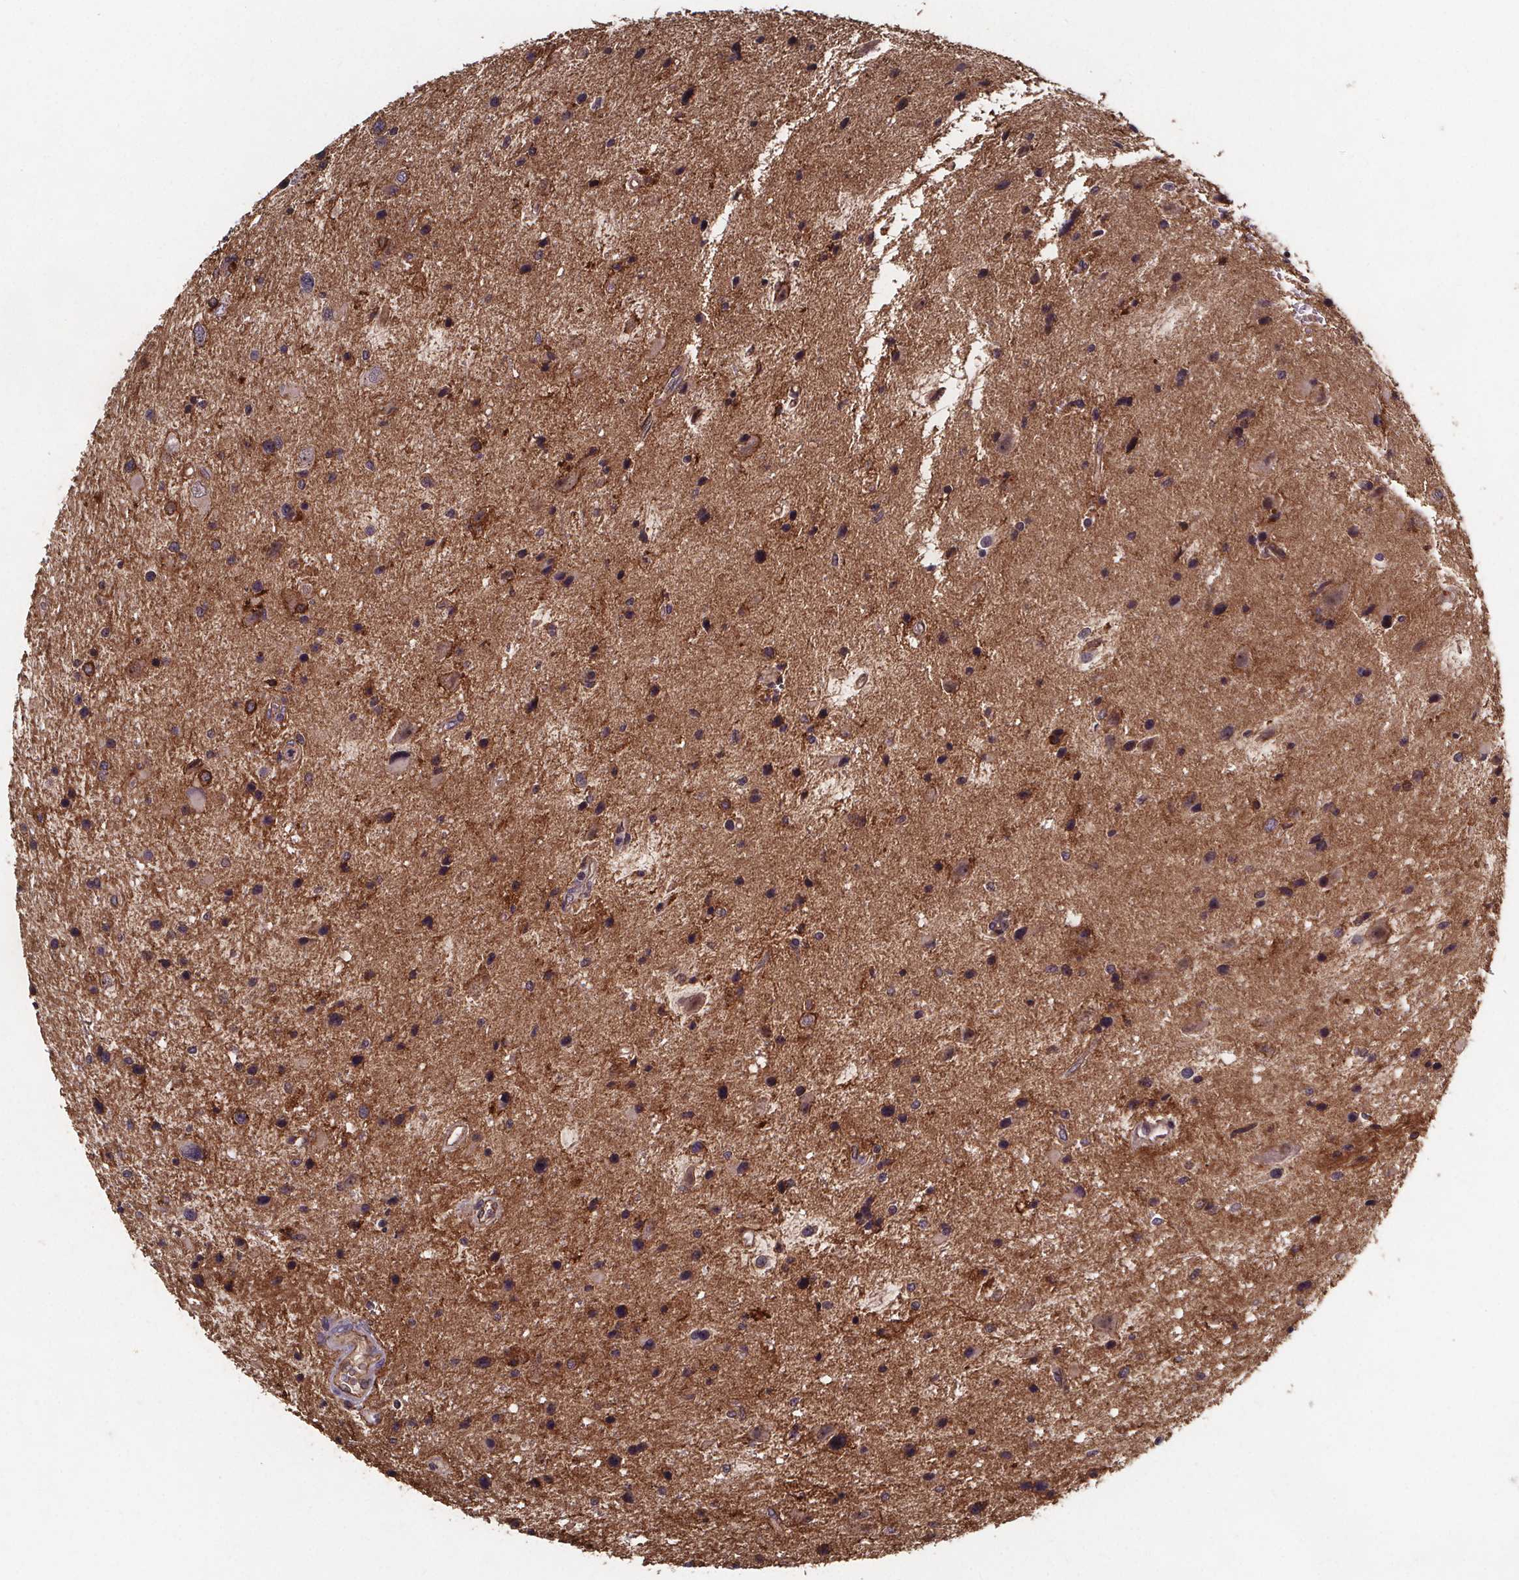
{"staining": {"intensity": "moderate", "quantity": "<25%", "location": "cytoplasmic/membranous"}, "tissue": "glioma", "cell_type": "Tumor cells", "image_type": "cancer", "snomed": [{"axis": "morphology", "description": "Glioma, malignant, Low grade"}, {"axis": "topography", "description": "Brain"}], "caption": "The image demonstrates staining of glioma, revealing moderate cytoplasmic/membranous protein expression (brown color) within tumor cells. The protein is shown in brown color, while the nuclei are stained blue.", "gene": "FASTKD3", "patient": {"sex": "female", "age": 32}}